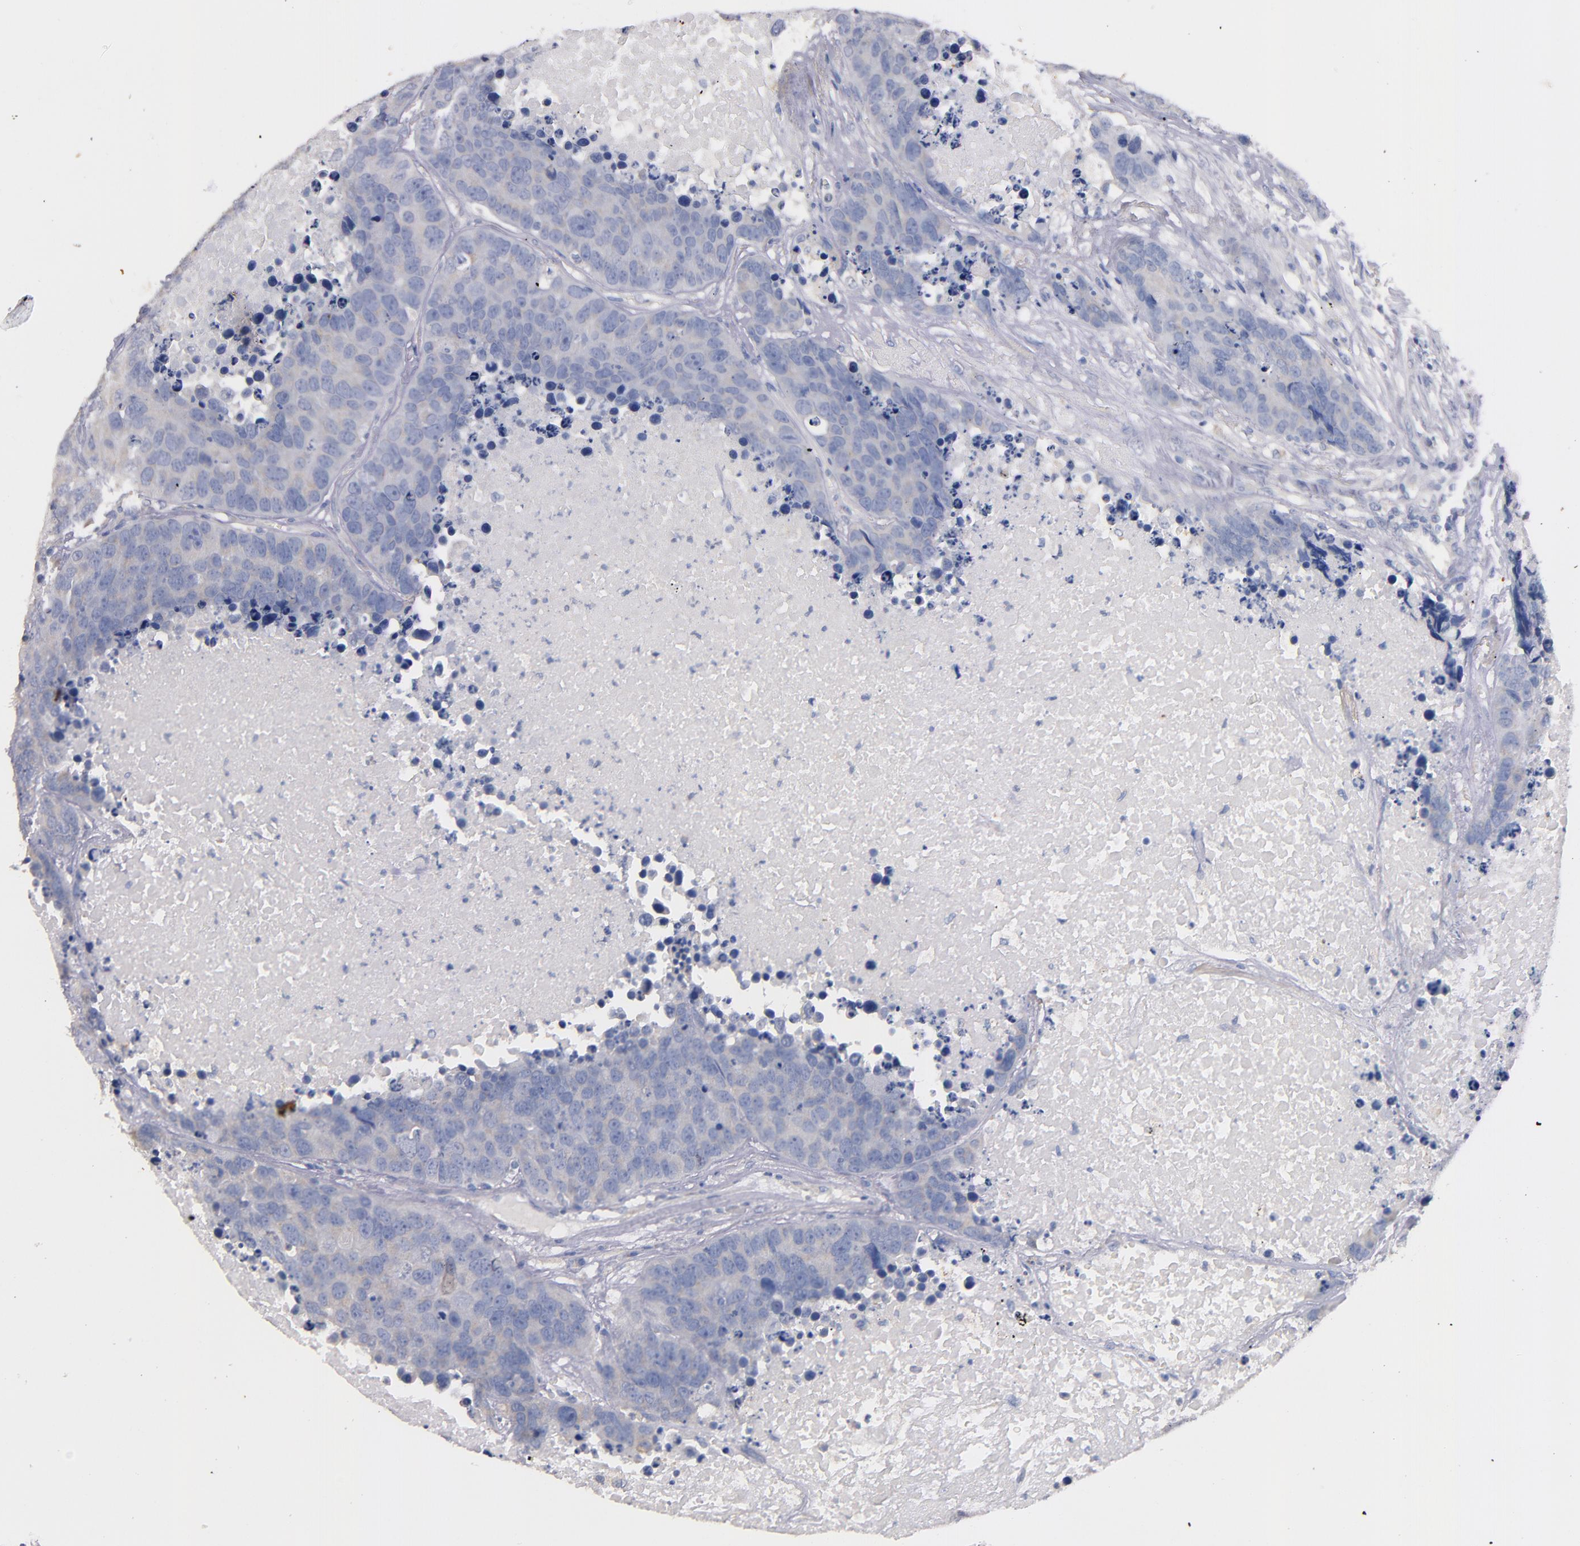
{"staining": {"intensity": "negative", "quantity": "none", "location": "none"}, "tissue": "carcinoid", "cell_type": "Tumor cells", "image_type": "cancer", "snomed": [{"axis": "morphology", "description": "Carcinoid, malignant, NOS"}, {"axis": "topography", "description": "Lung"}], "caption": "Carcinoid stained for a protein using immunohistochemistry (IHC) shows no expression tumor cells.", "gene": "CNTNAP2", "patient": {"sex": "male", "age": 60}}